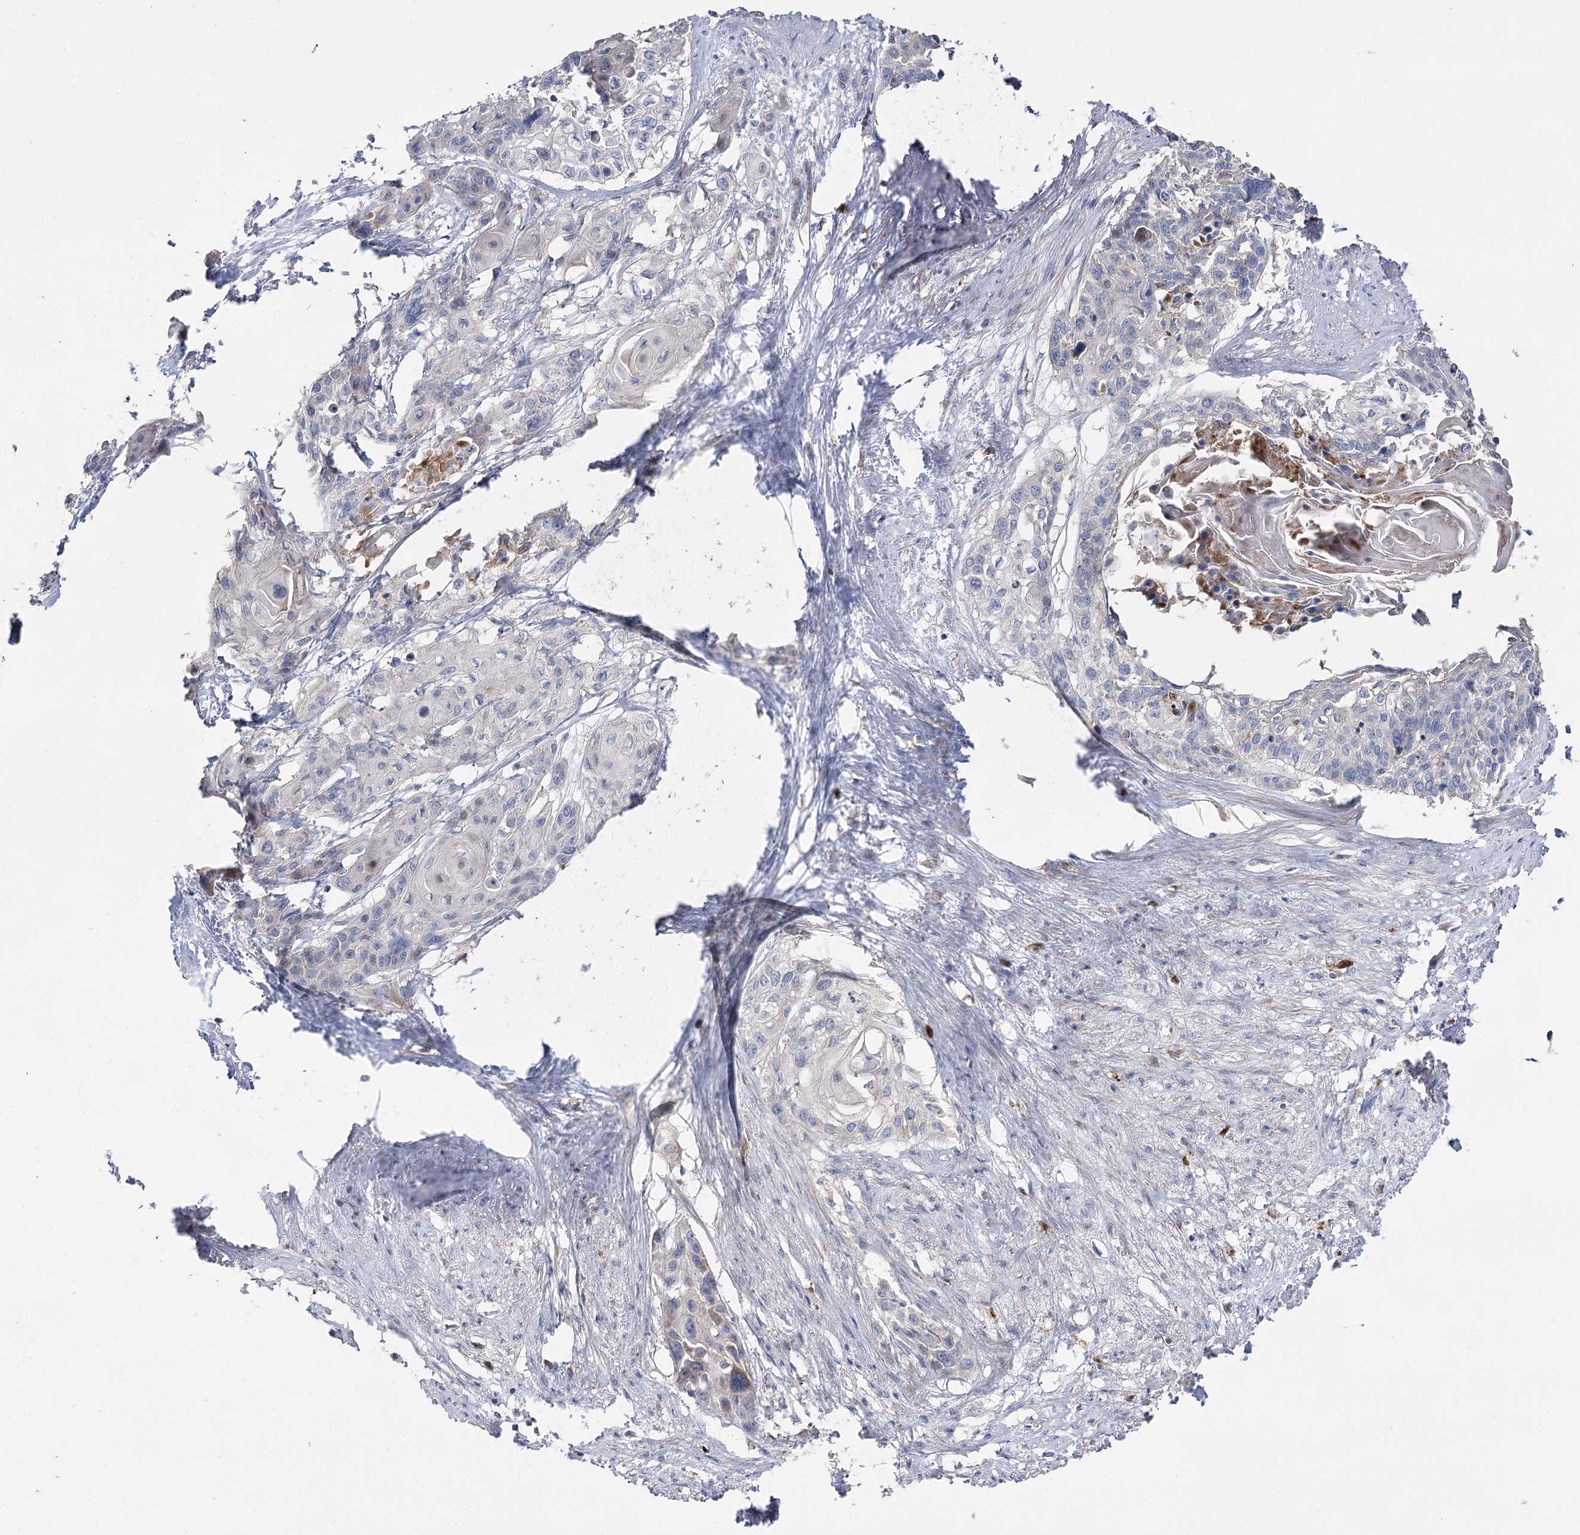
{"staining": {"intensity": "negative", "quantity": "none", "location": "none"}, "tissue": "cervical cancer", "cell_type": "Tumor cells", "image_type": "cancer", "snomed": [{"axis": "morphology", "description": "Squamous cell carcinoma, NOS"}, {"axis": "topography", "description": "Cervix"}], "caption": "Immunohistochemistry (IHC) histopathology image of human cervical squamous cell carcinoma stained for a protein (brown), which displays no staining in tumor cells.", "gene": "NRAP", "patient": {"sex": "female", "age": 57}}